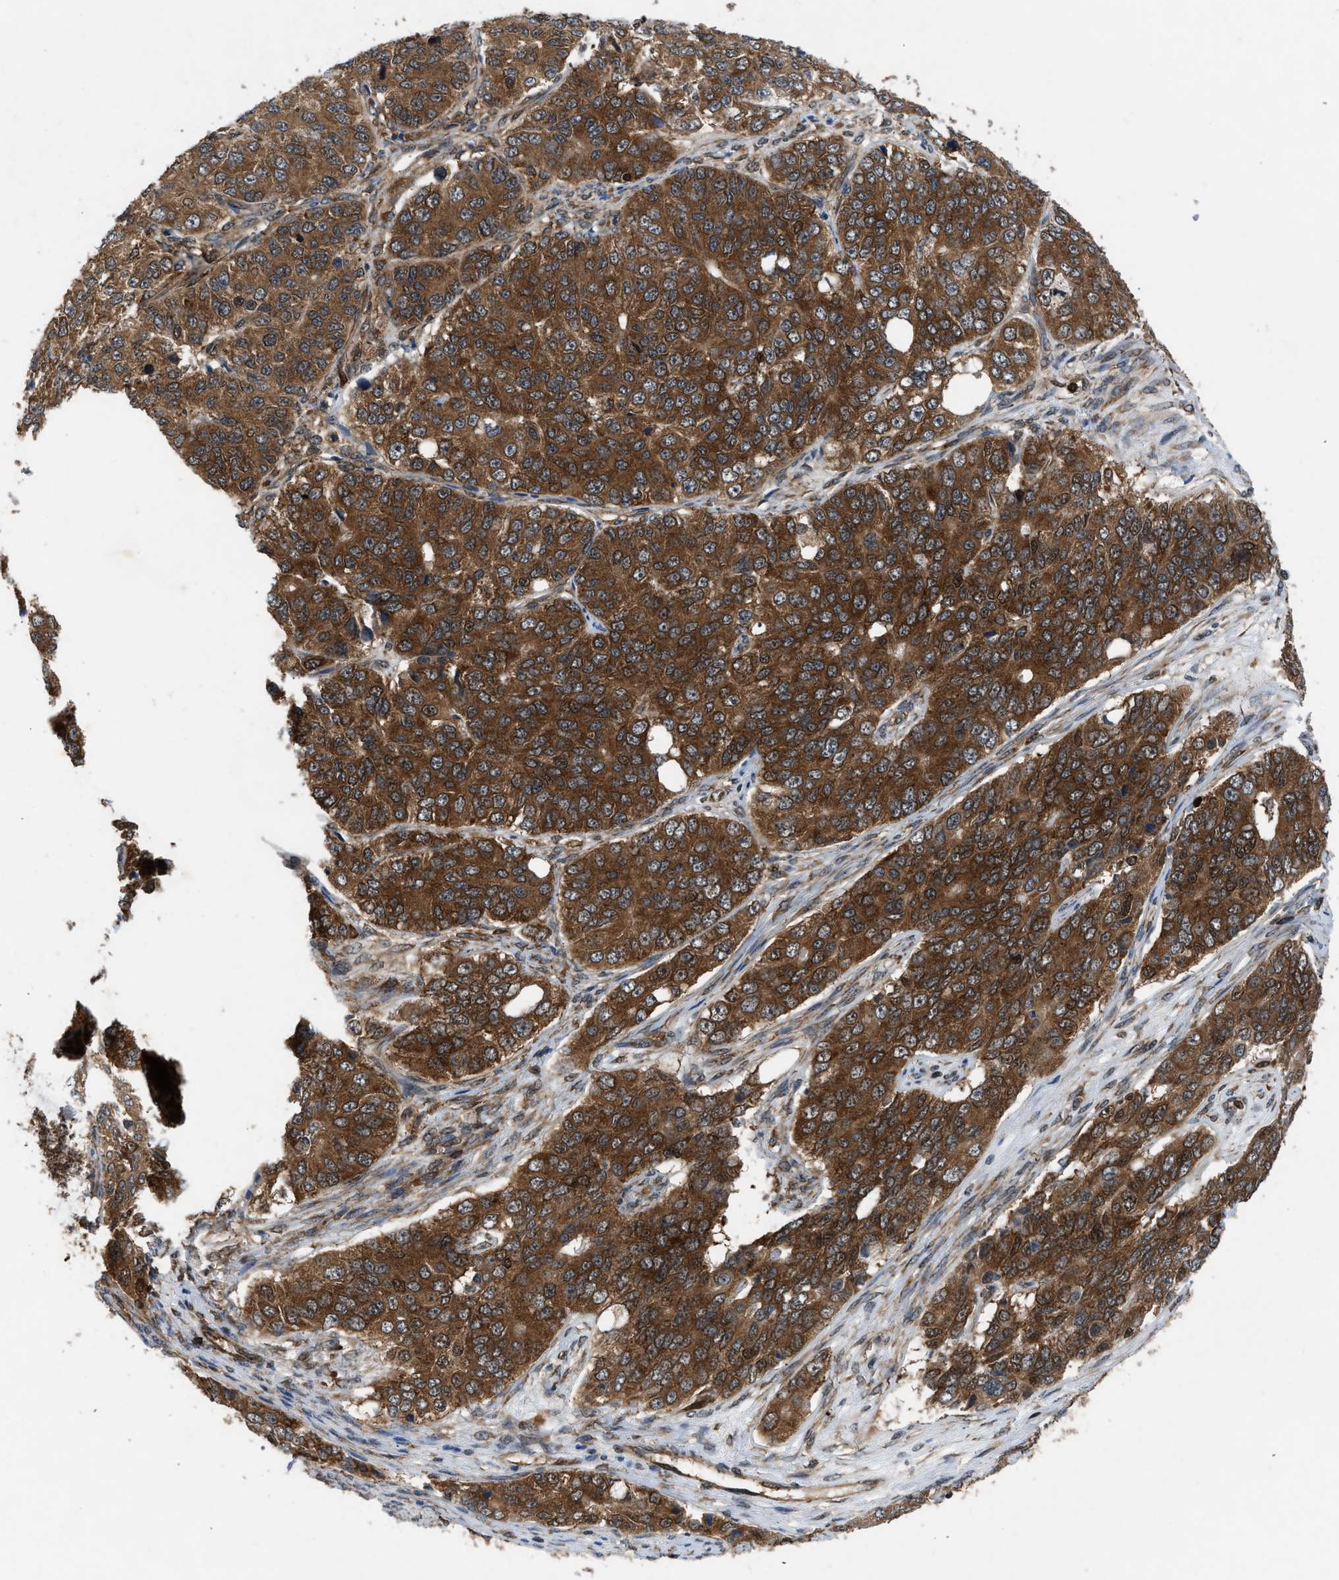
{"staining": {"intensity": "moderate", "quantity": ">75%", "location": "cytoplasmic/membranous"}, "tissue": "ovarian cancer", "cell_type": "Tumor cells", "image_type": "cancer", "snomed": [{"axis": "morphology", "description": "Carcinoma, endometroid"}, {"axis": "topography", "description": "Ovary"}], "caption": "High-power microscopy captured an IHC histopathology image of ovarian cancer (endometroid carcinoma), revealing moderate cytoplasmic/membranous positivity in approximately >75% of tumor cells.", "gene": "OXSR1", "patient": {"sex": "female", "age": 51}}